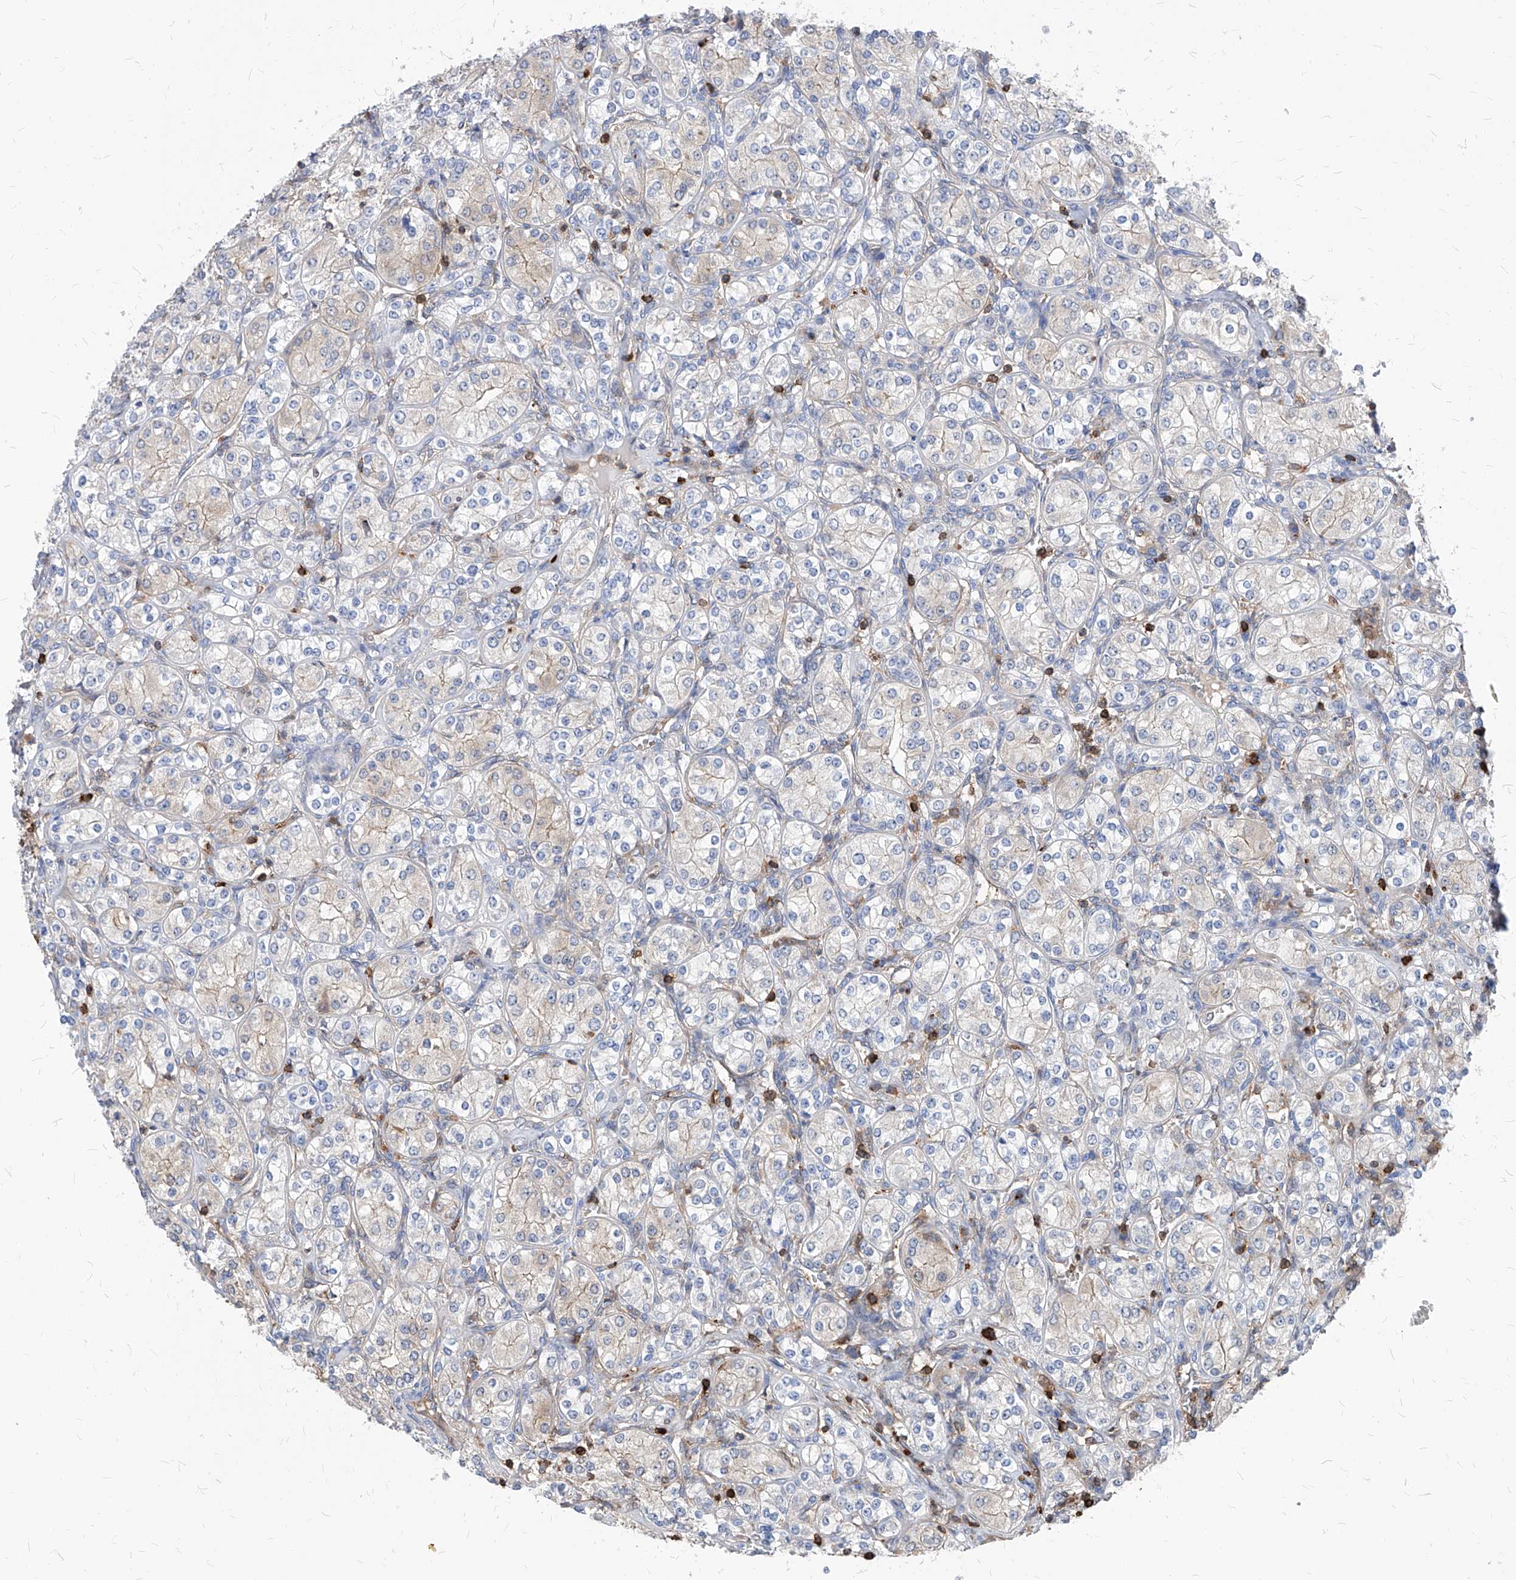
{"staining": {"intensity": "negative", "quantity": "none", "location": "none"}, "tissue": "renal cancer", "cell_type": "Tumor cells", "image_type": "cancer", "snomed": [{"axis": "morphology", "description": "Adenocarcinoma, NOS"}, {"axis": "topography", "description": "Kidney"}], "caption": "Immunohistochemical staining of adenocarcinoma (renal) exhibits no significant staining in tumor cells.", "gene": "ABRACL", "patient": {"sex": "male", "age": 77}}